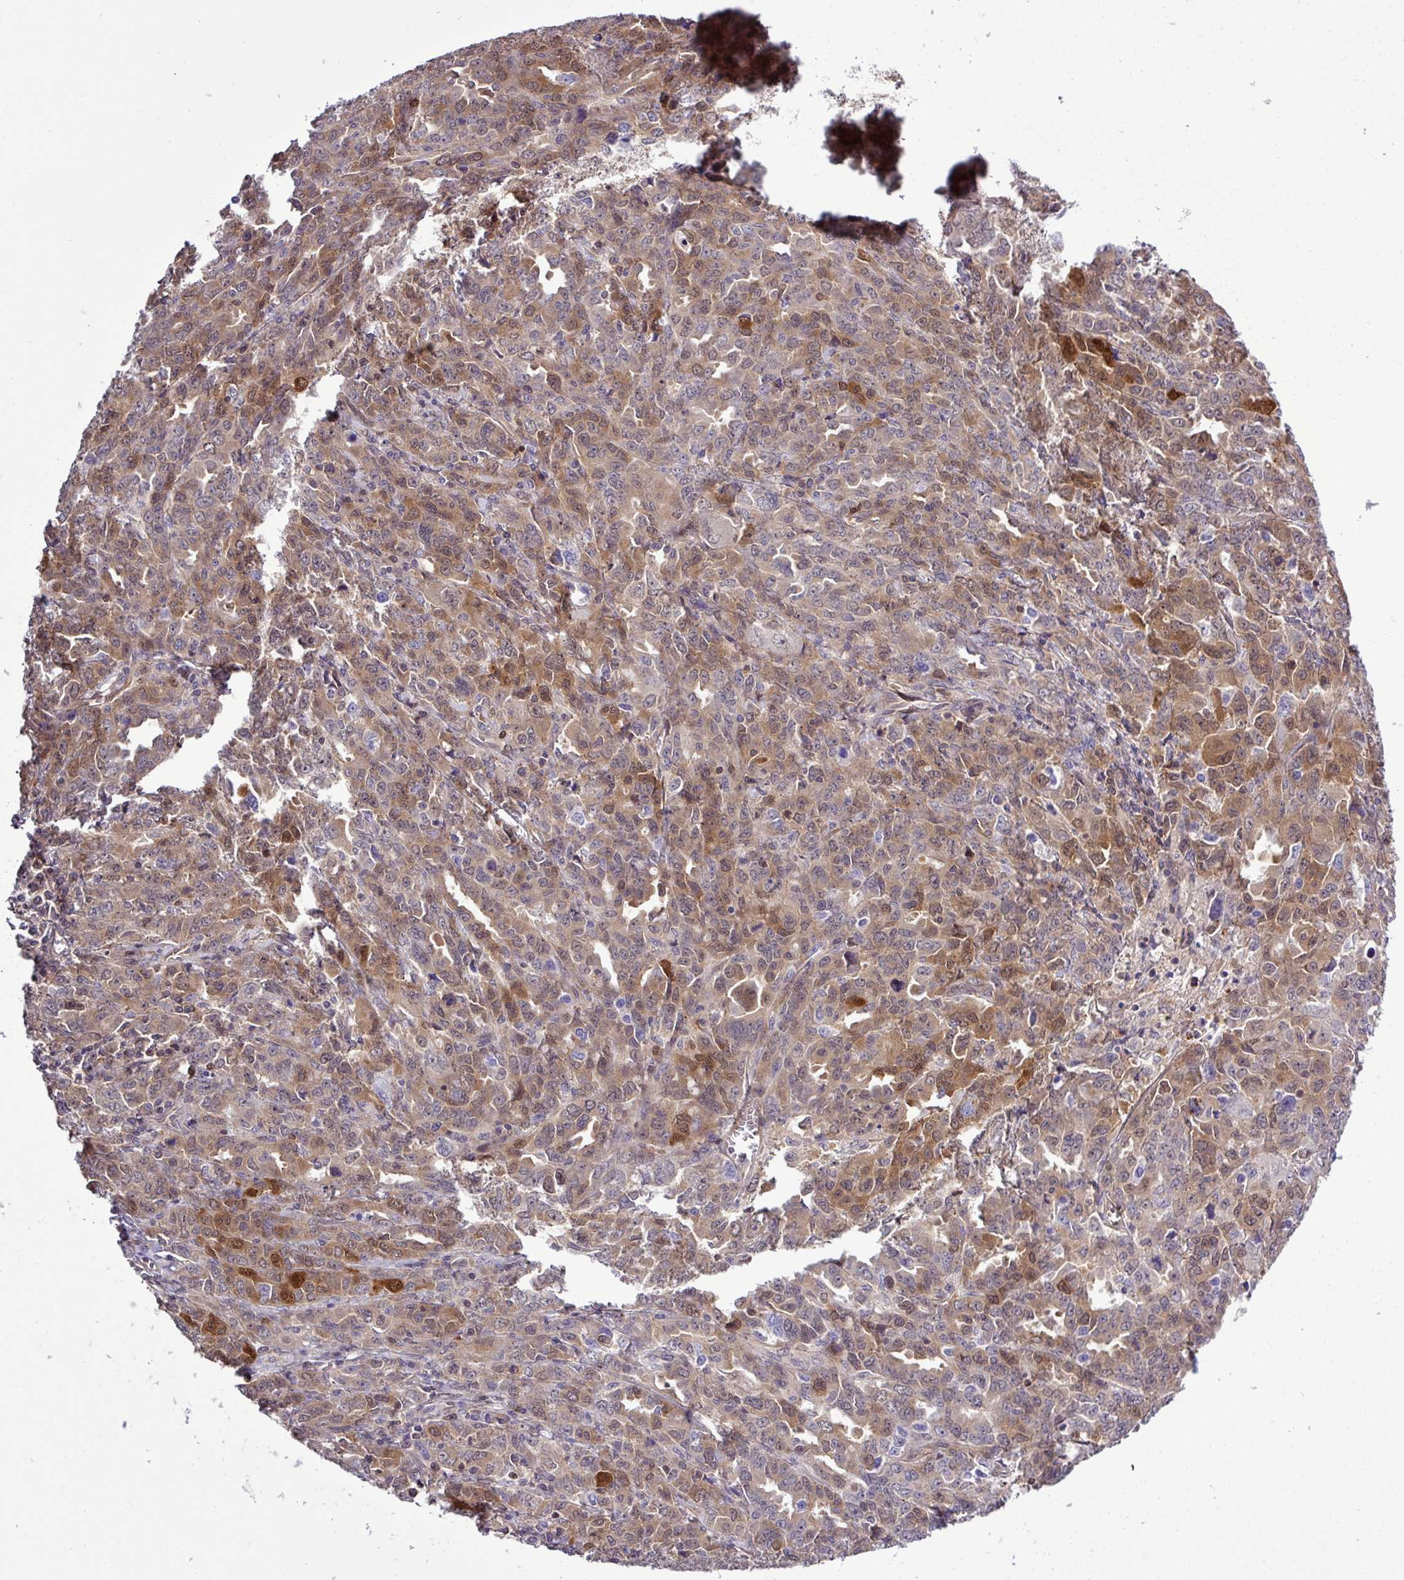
{"staining": {"intensity": "moderate", "quantity": ">75%", "location": "cytoplasmic/membranous,nuclear"}, "tissue": "ovarian cancer", "cell_type": "Tumor cells", "image_type": "cancer", "snomed": [{"axis": "morphology", "description": "Adenocarcinoma, NOS"}, {"axis": "morphology", "description": "Carcinoma, endometroid"}, {"axis": "topography", "description": "Ovary"}], "caption": "Ovarian cancer tissue demonstrates moderate cytoplasmic/membranous and nuclear staining in approximately >75% of tumor cells", "gene": "CARHSP1", "patient": {"sex": "female", "age": 72}}